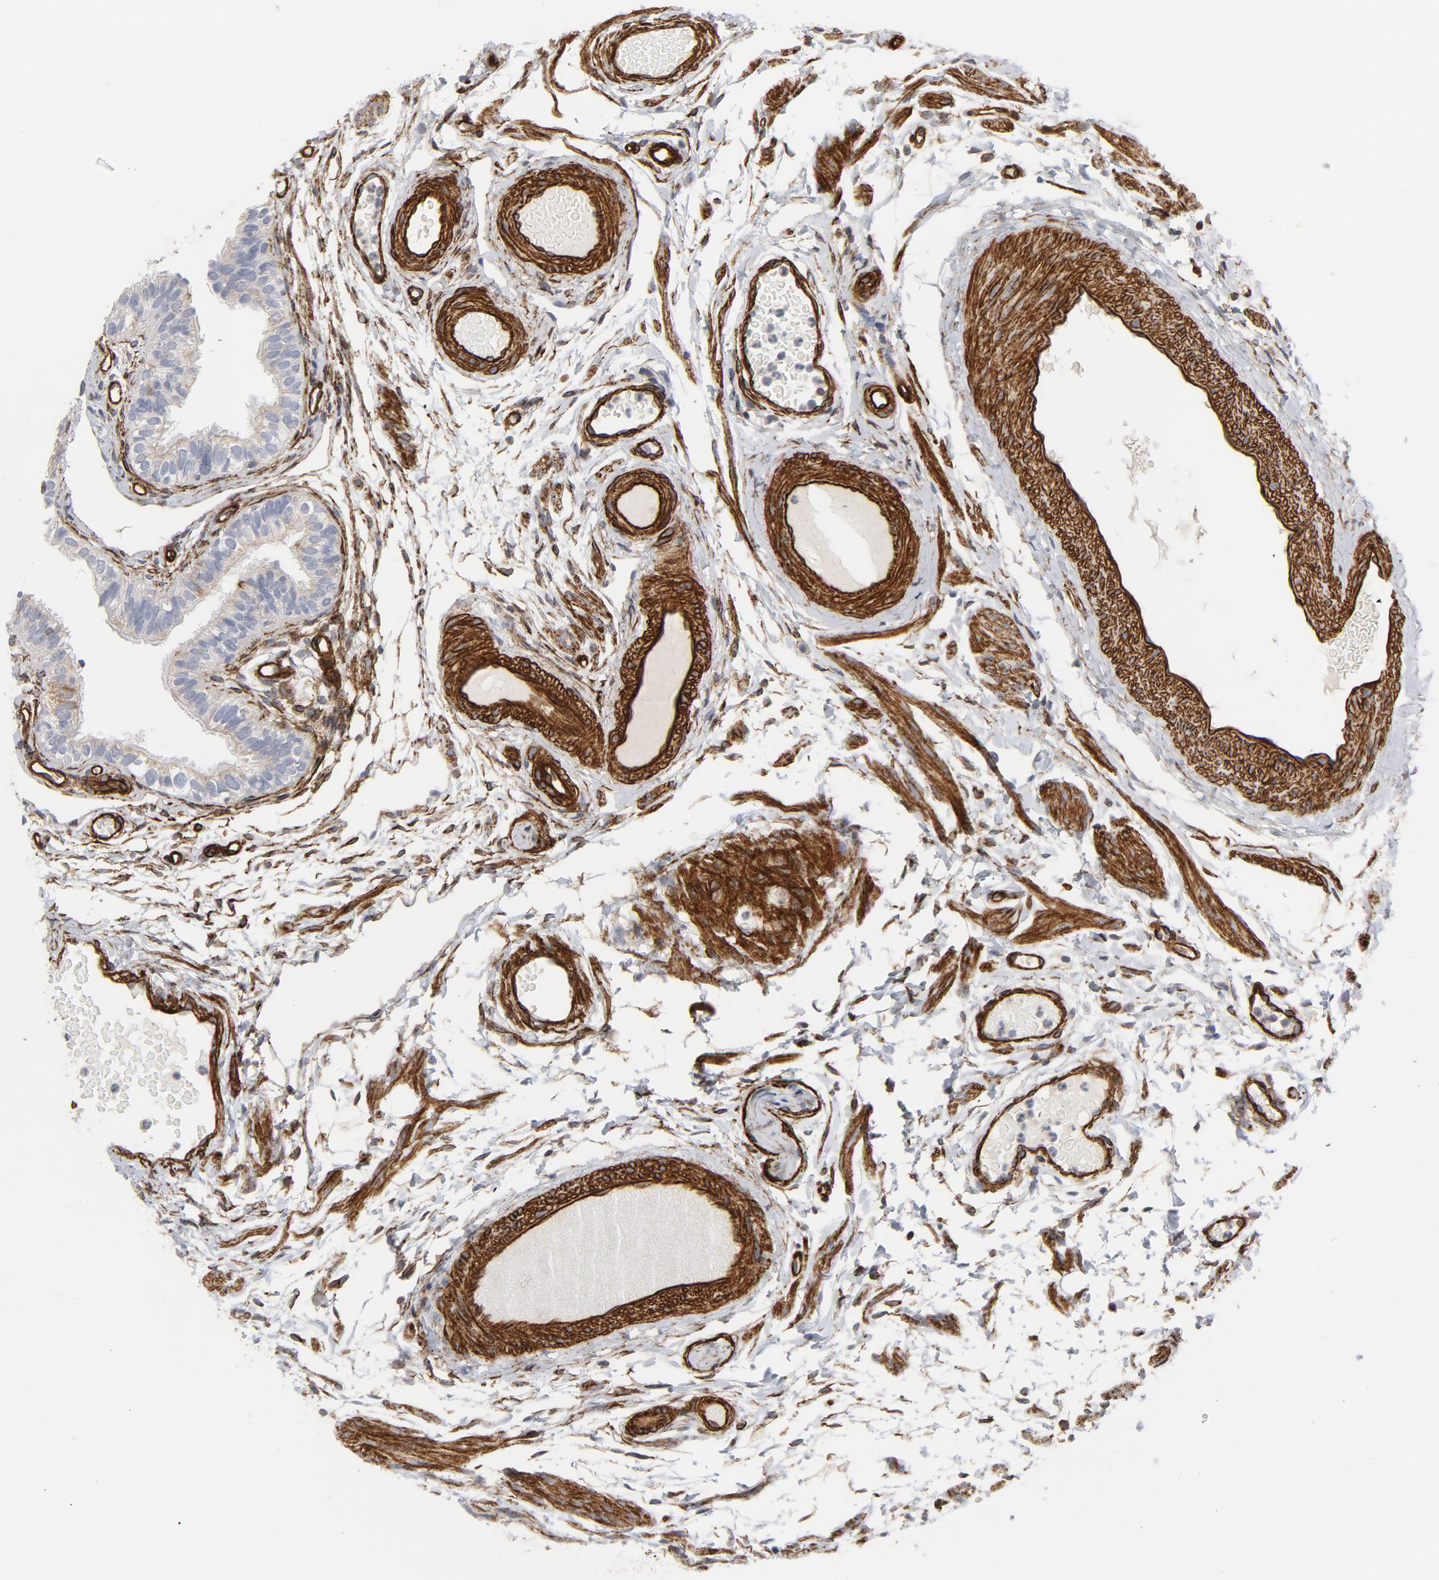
{"staining": {"intensity": "negative", "quantity": "none", "location": "none"}, "tissue": "fallopian tube", "cell_type": "Glandular cells", "image_type": "normal", "snomed": [{"axis": "morphology", "description": "Normal tissue, NOS"}, {"axis": "morphology", "description": "Dermoid, NOS"}, {"axis": "topography", "description": "Fallopian tube"}], "caption": "A photomicrograph of fallopian tube stained for a protein shows no brown staining in glandular cells. Brightfield microscopy of immunohistochemistry stained with DAB (3,3'-diaminobenzidine) (brown) and hematoxylin (blue), captured at high magnification.", "gene": "GNG2", "patient": {"sex": "female", "age": 33}}